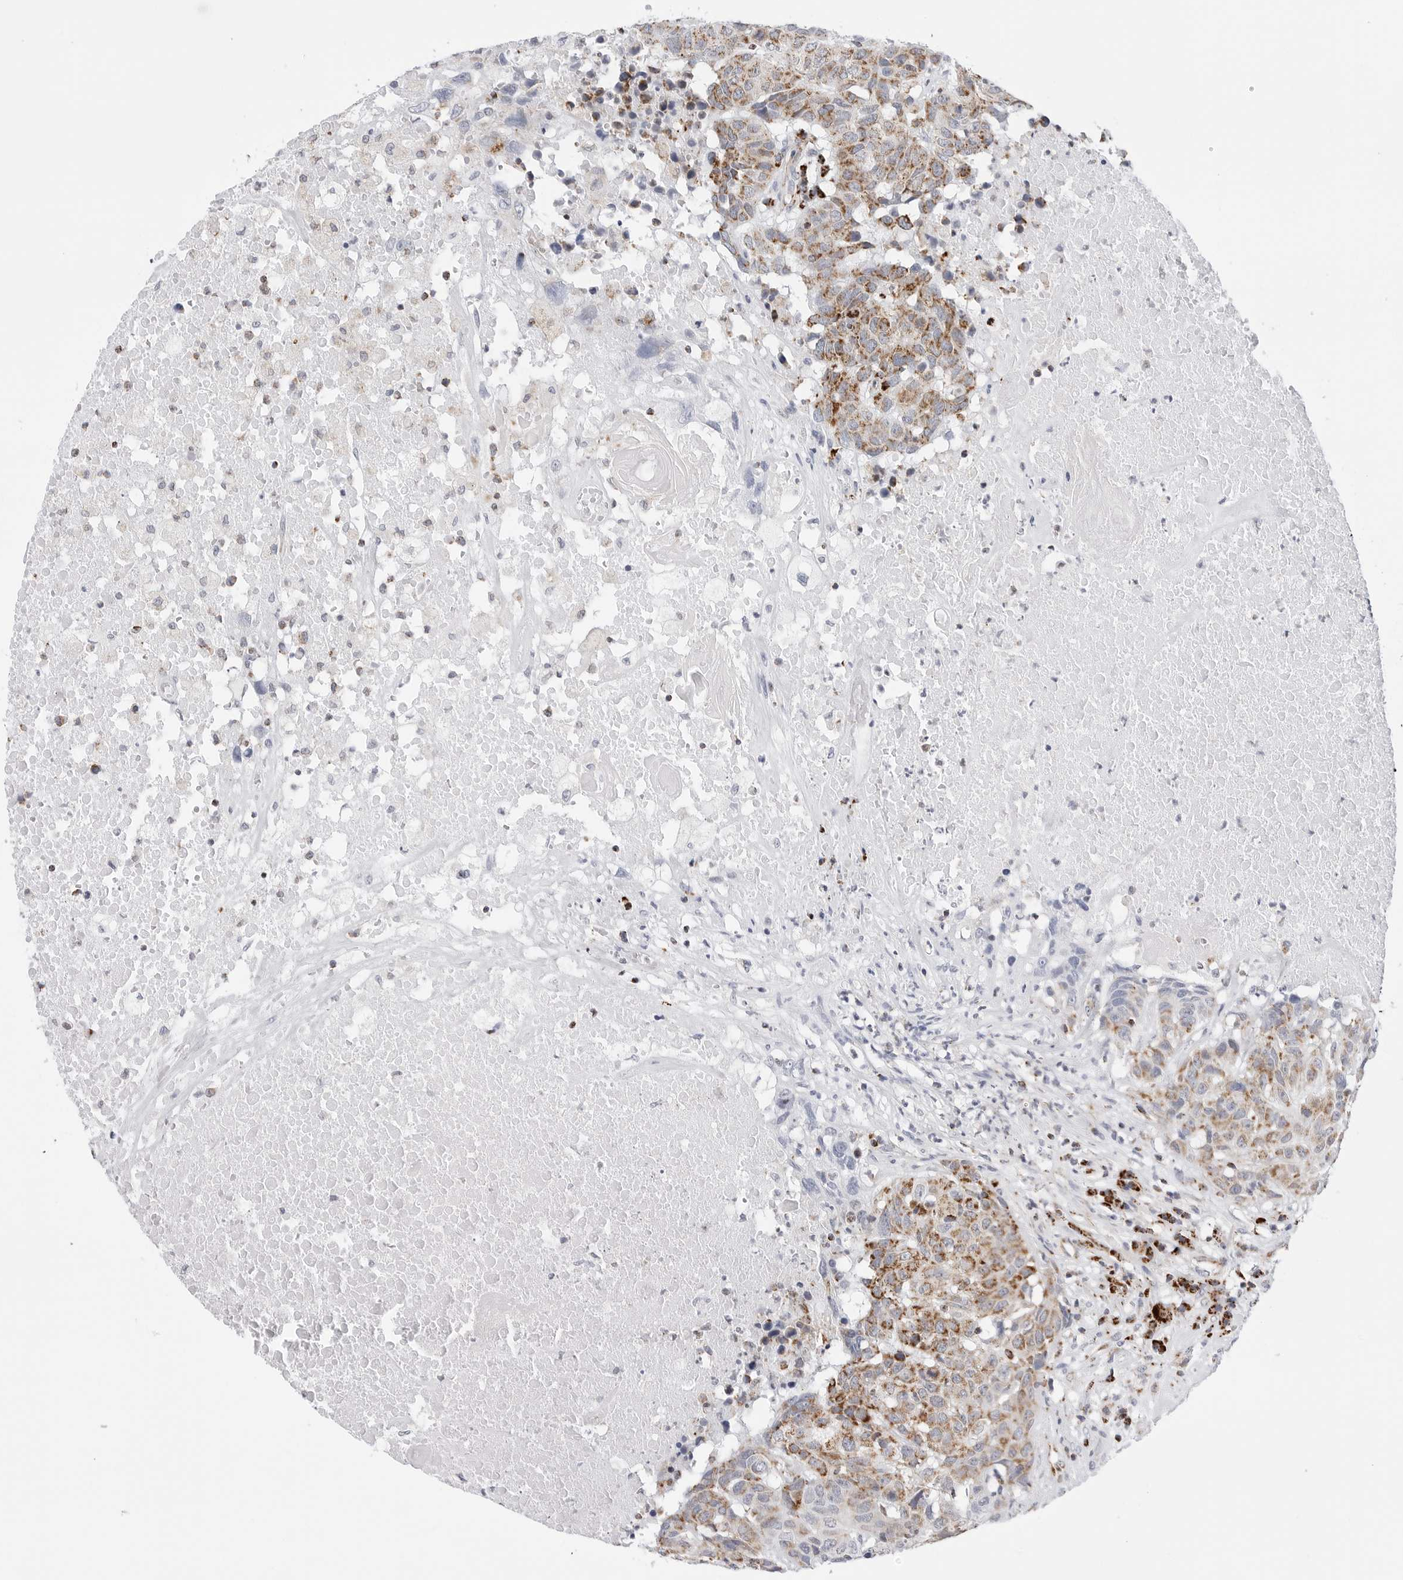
{"staining": {"intensity": "moderate", "quantity": ">75%", "location": "cytoplasmic/membranous"}, "tissue": "head and neck cancer", "cell_type": "Tumor cells", "image_type": "cancer", "snomed": [{"axis": "morphology", "description": "Squamous cell carcinoma, NOS"}, {"axis": "topography", "description": "Head-Neck"}], "caption": "IHC staining of head and neck squamous cell carcinoma, which exhibits medium levels of moderate cytoplasmic/membranous positivity in about >75% of tumor cells indicating moderate cytoplasmic/membranous protein staining. The staining was performed using DAB (brown) for protein detection and nuclei were counterstained in hematoxylin (blue).", "gene": "ATP5IF1", "patient": {"sex": "male", "age": 66}}